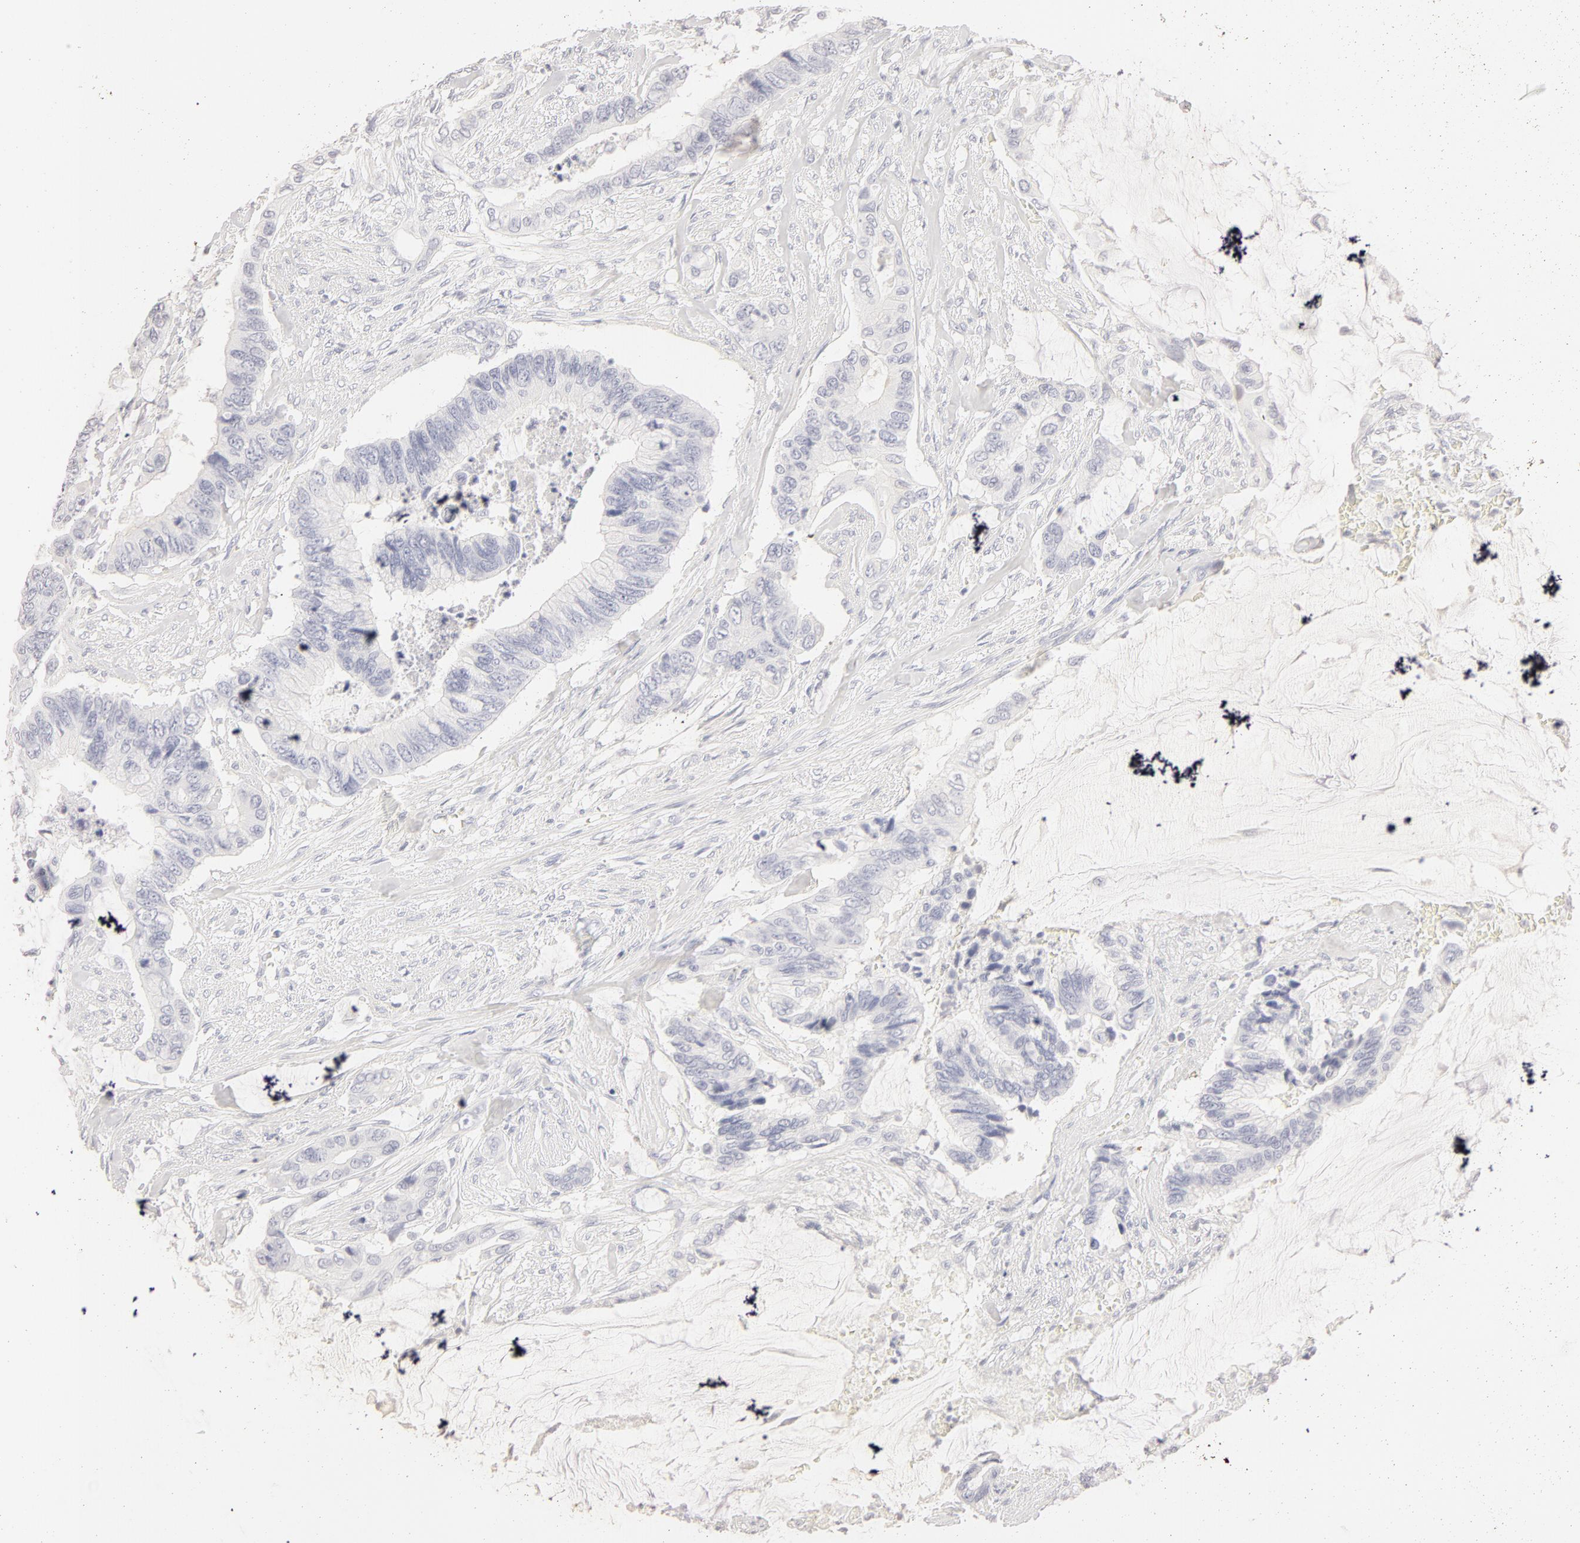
{"staining": {"intensity": "negative", "quantity": "none", "location": "none"}, "tissue": "colorectal cancer", "cell_type": "Tumor cells", "image_type": "cancer", "snomed": [{"axis": "morphology", "description": "Adenocarcinoma, NOS"}, {"axis": "topography", "description": "Rectum"}], "caption": "Immunohistochemical staining of human colorectal adenocarcinoma exhibits no significant positivity in tumor cells.", "gene": "LGALS7B", "patient": {"sex": "female", "age": 59}}